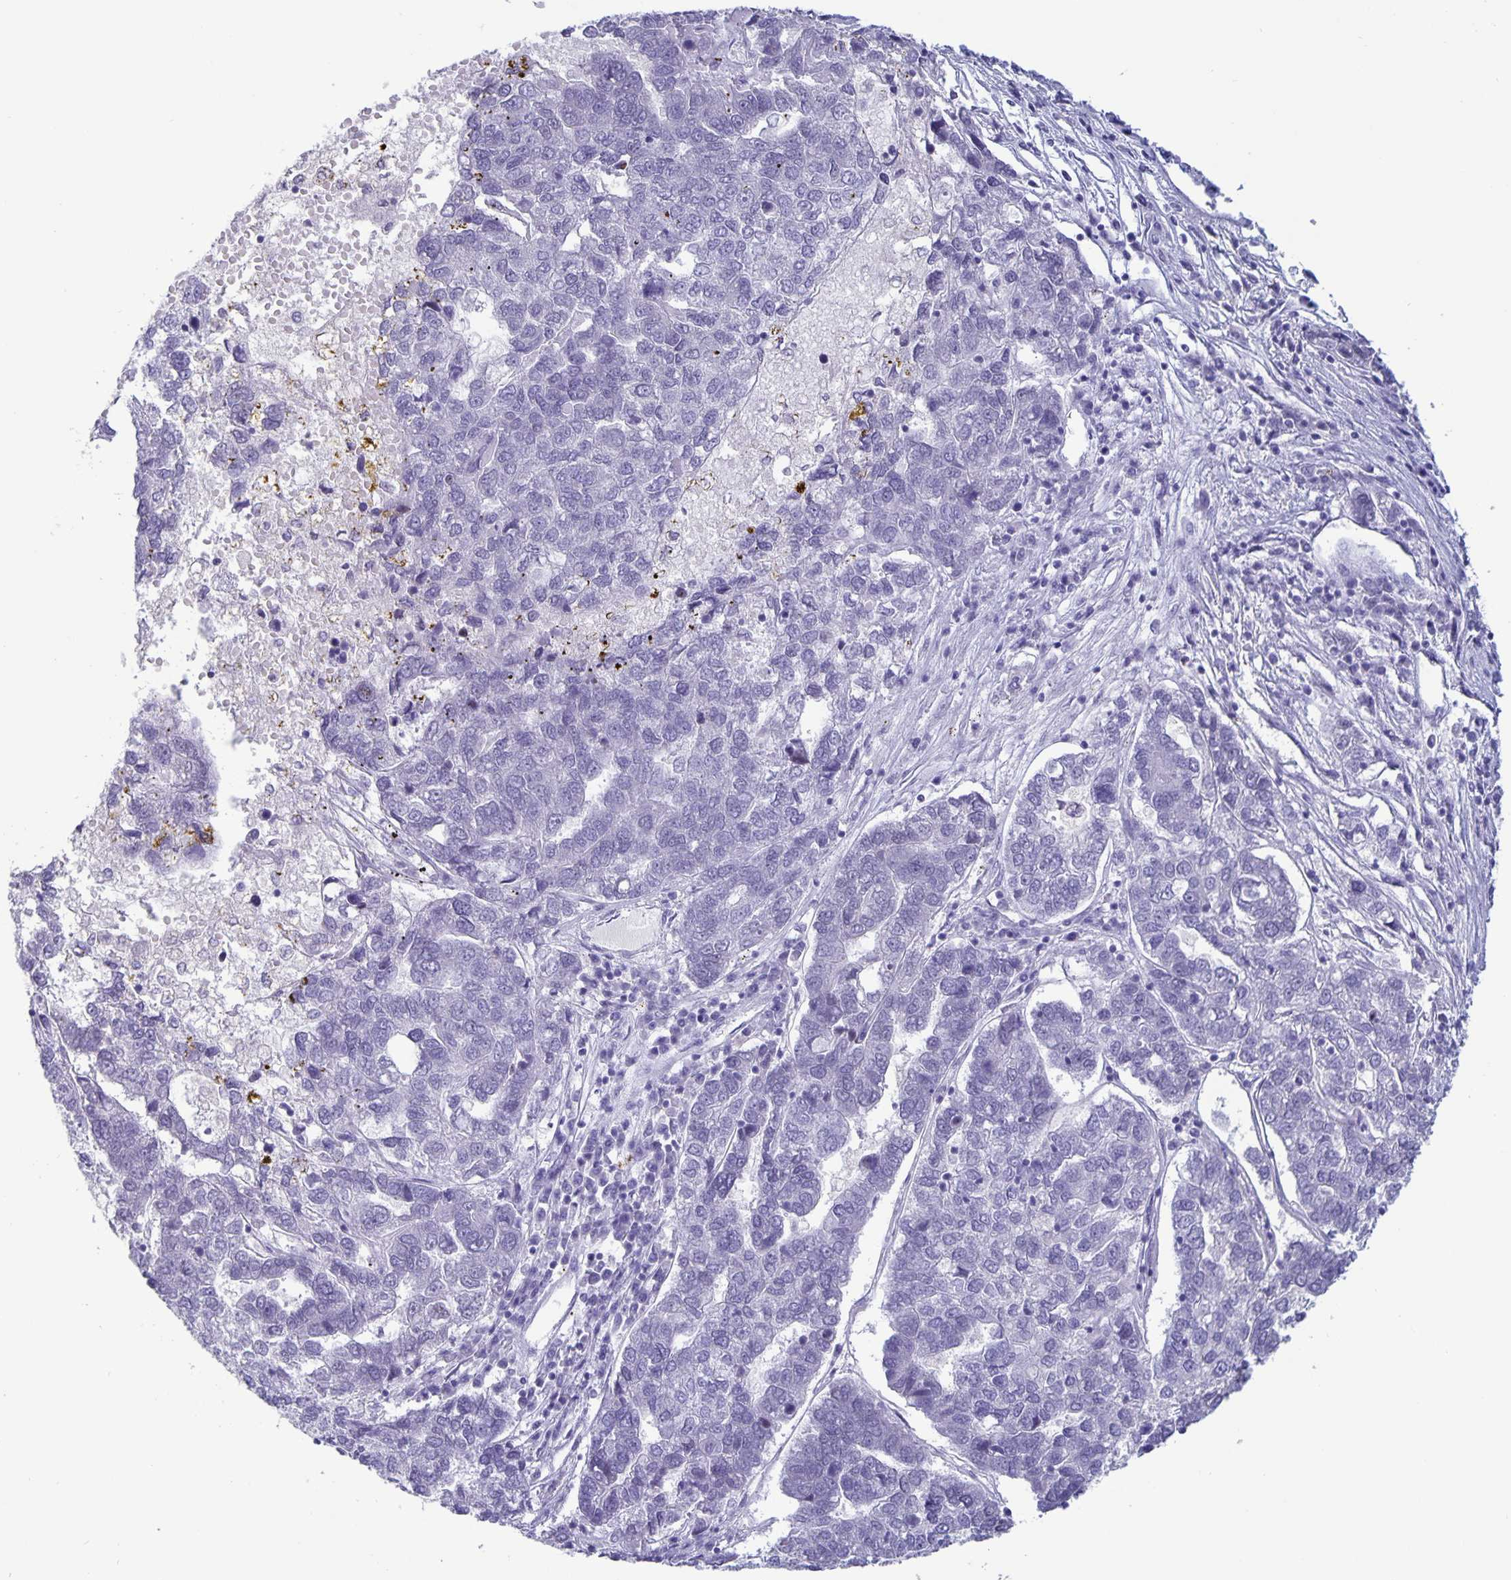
{"staining": {"intensity": "negative", "quantity": "none", "location": "none"}, "tissue": "pancreatic cancer", "cell_type": "Tumor cells", "image_type": "cancer", "snomed": [{"axis": "morphology", "description": "Adenocarcinoma, NOS"}, {"axis": "topography", "description": "Pancreas"}], "caption": "This is an immunohistochemistry micrograph of human adenocarcinoma (pancreatic). There is no staining in tumor cells.", "gene": "BPIFA3", "patient": {"sex": "female", "age": 61}}